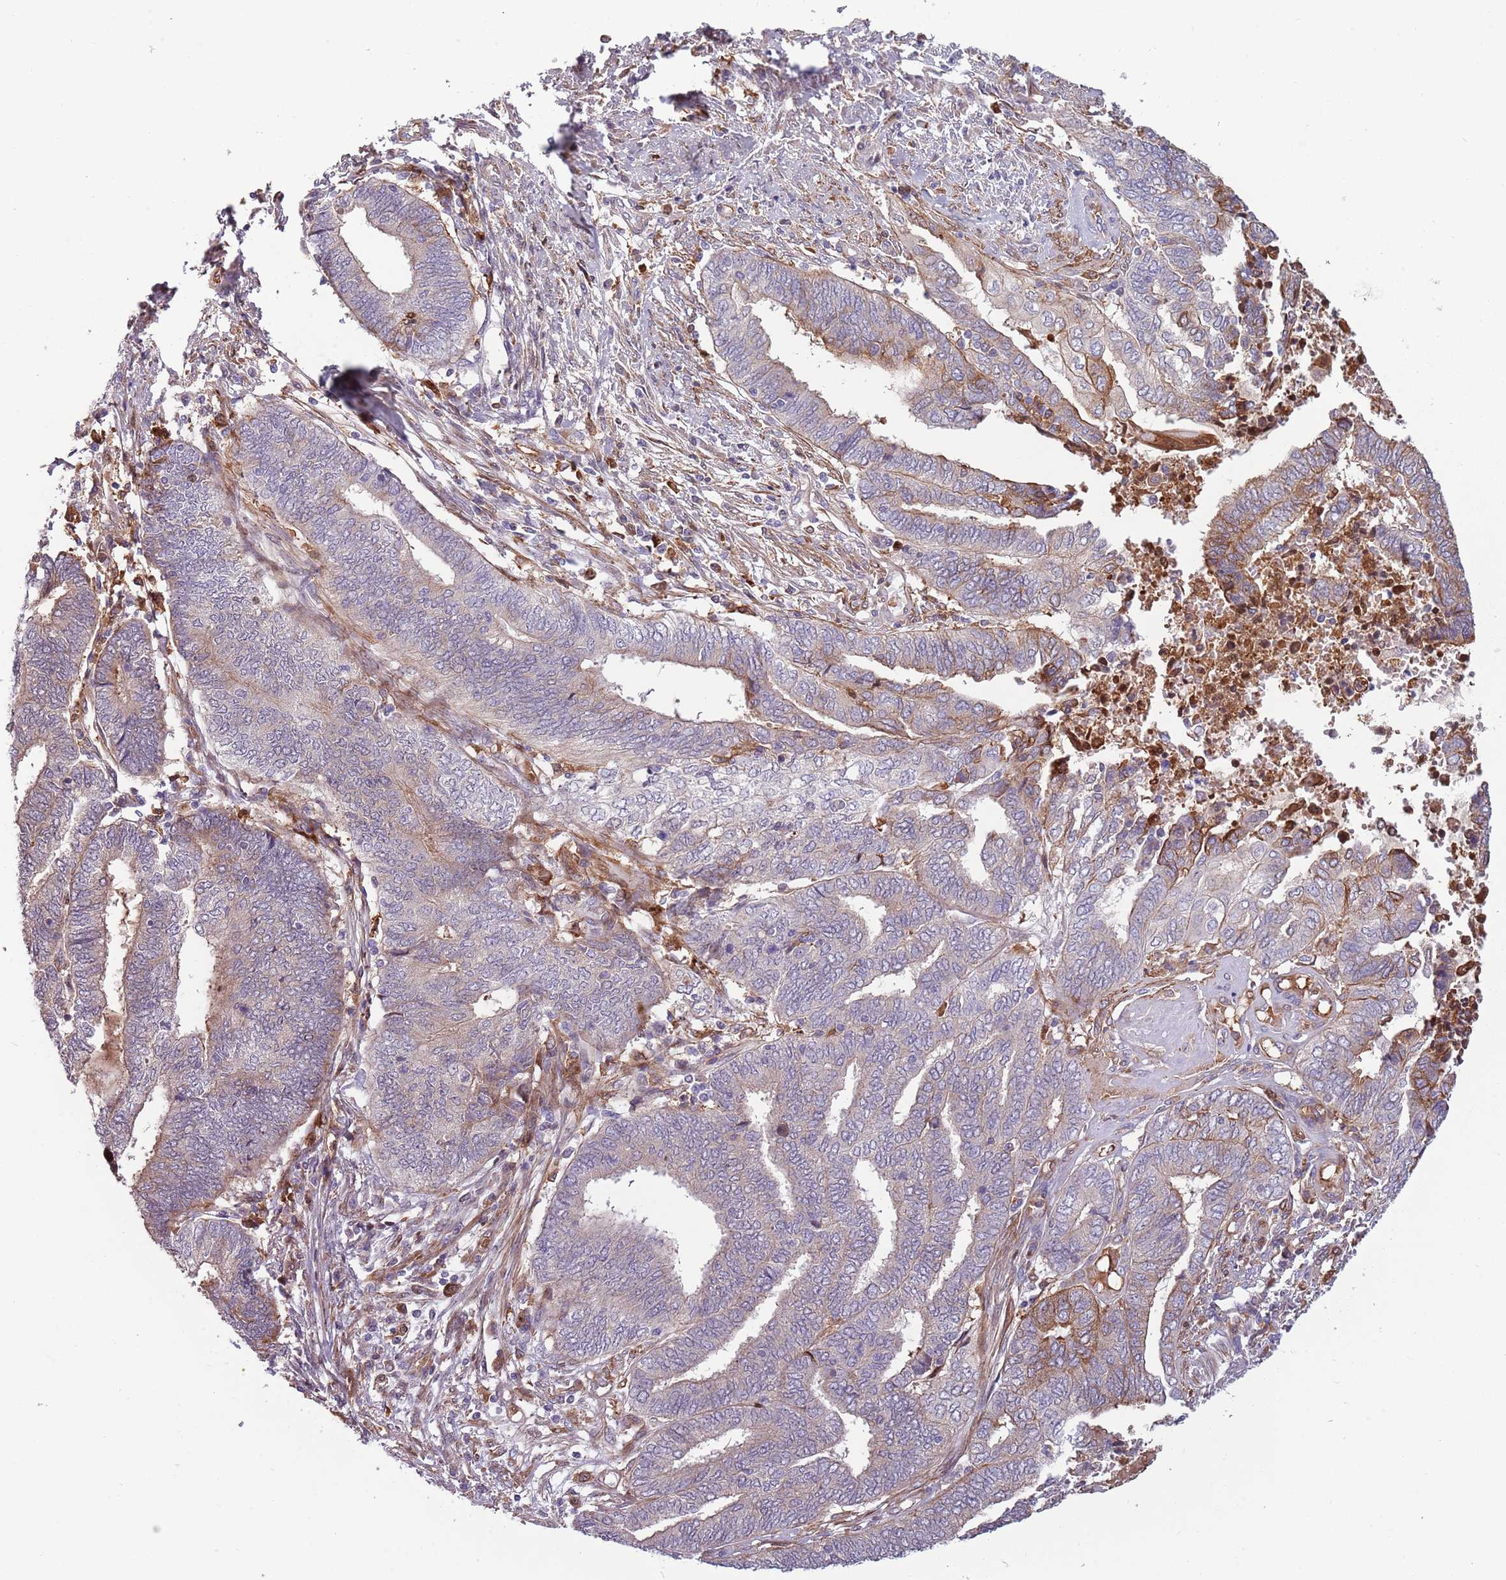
{"staining": {"intensity": "moderate", "quantity": "<25%", "location": "cytoplasmic/membranous"}, "tissue": "endometrial cancer", "cell_type": "Tumor cells", "image_type": "cancer", "snomed": [{"axis": "morphology", "description": "Adenocarcinoma, NOS"}, {"axis": "topography", "description": "Uterus"}, {"axis": "topography", "description": "Endometrium"}], "caption": "DAB (3,3'-diaminobenzidine) immunohistochemical staining of human endometrial cancer (adenocarcinoma) reveals moderate cytoplasmic/membranous protein expression in about <25% of tumor cells.", "gene": "NADK", "patient": {"sex": "female", "age": 70}}